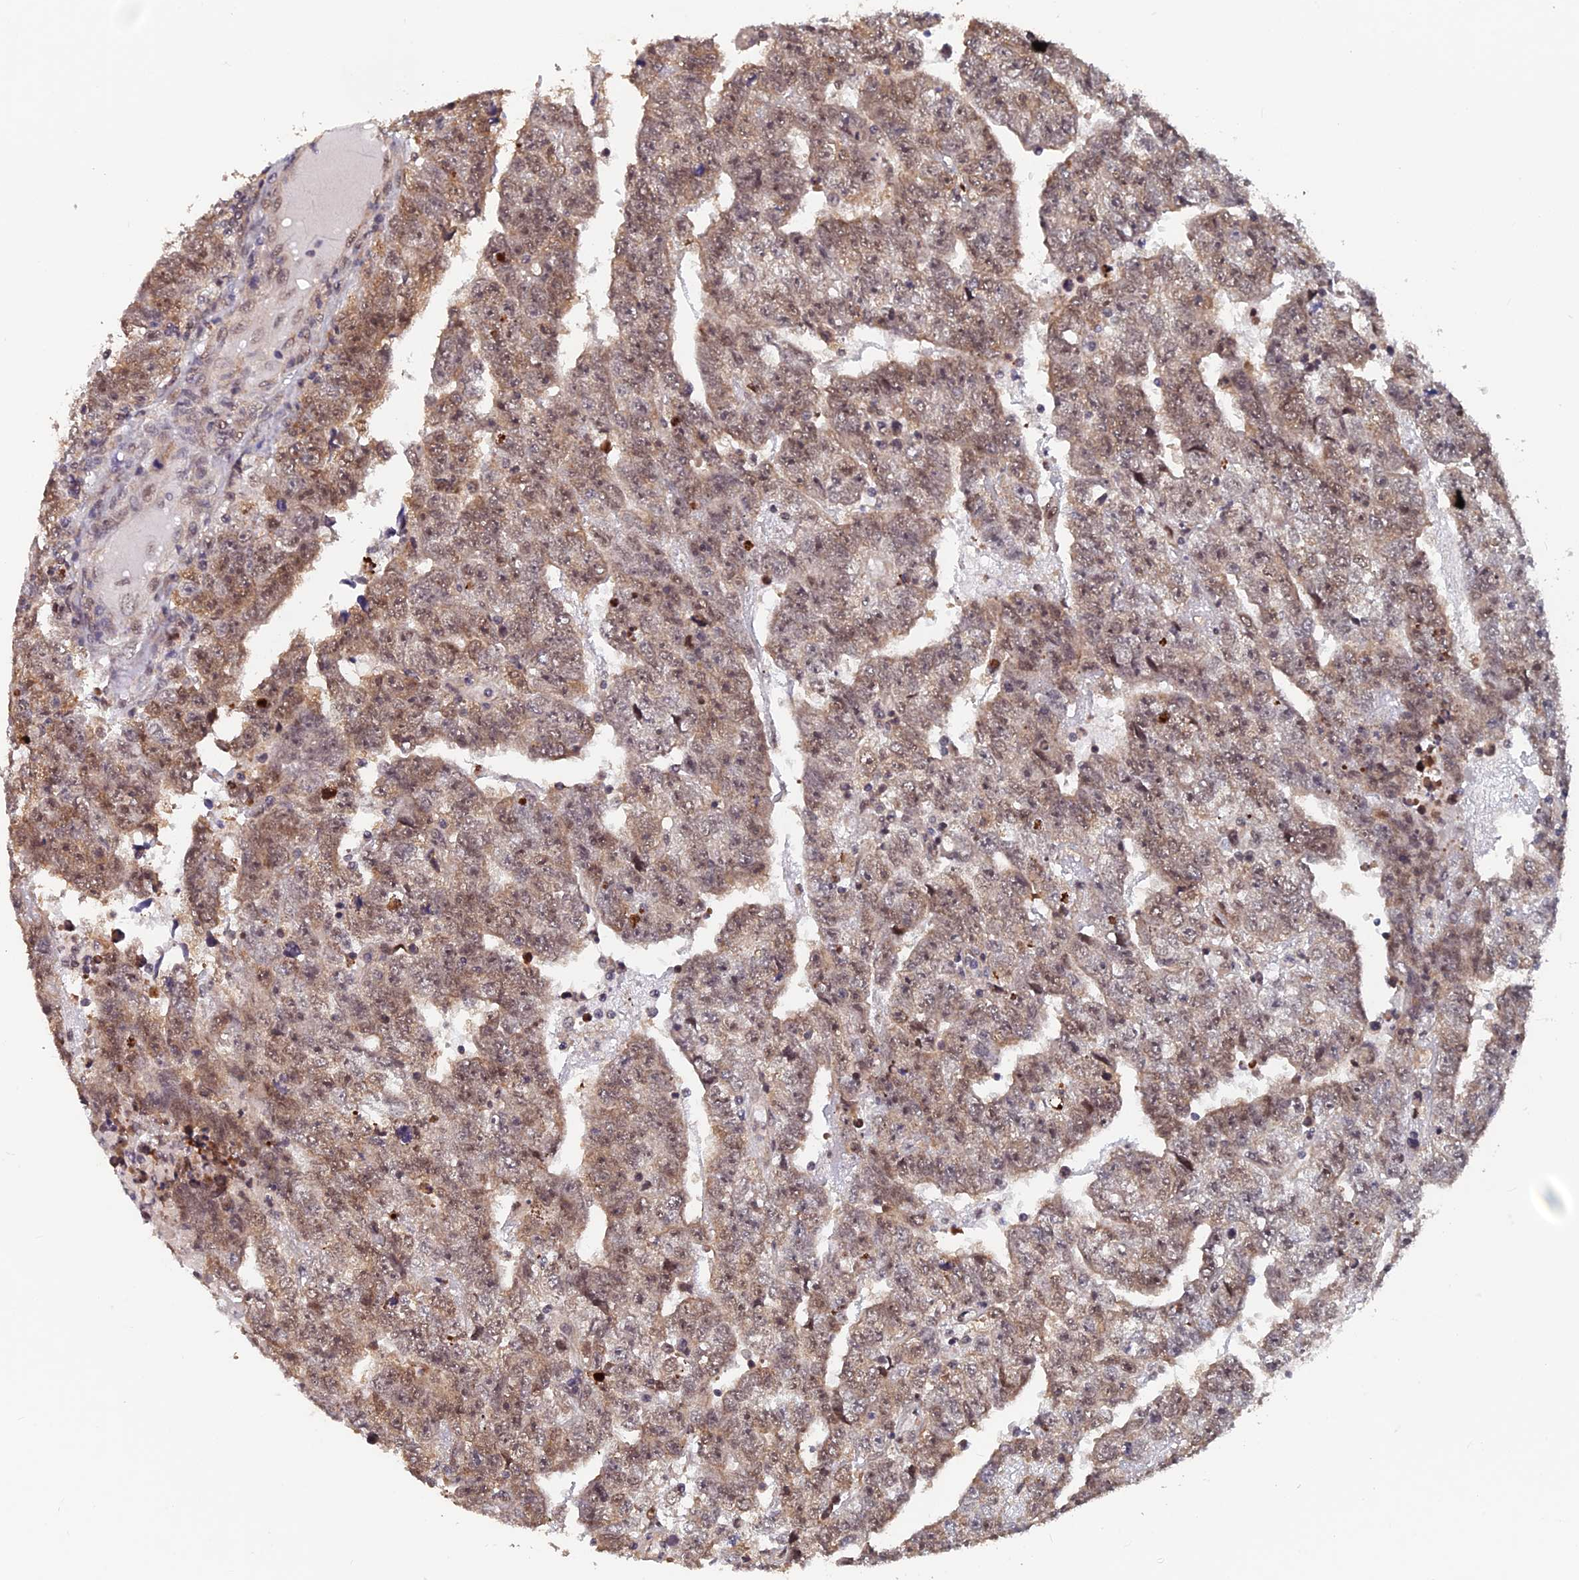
{"staining": {"intensity": "weak", "quantity": ">75%", "location": "nuclear"}, "tissue": "testis cancer", "cell_type": "Tumor cells", "image_type": "cancer", "snomed": [{"axis": "morphology", "description": "Carcinoma, Embryonal, NOS"}, {"axis": "topography", "description": "Testis"}], "caption": "Brown immunohistochemical staining in human testis embryonal carcinoma reveals weak nuclear expression in approximately >75% of tumor cells.", "gene": "FAM53C", "patient": {"sex": "male", "age": 25}}